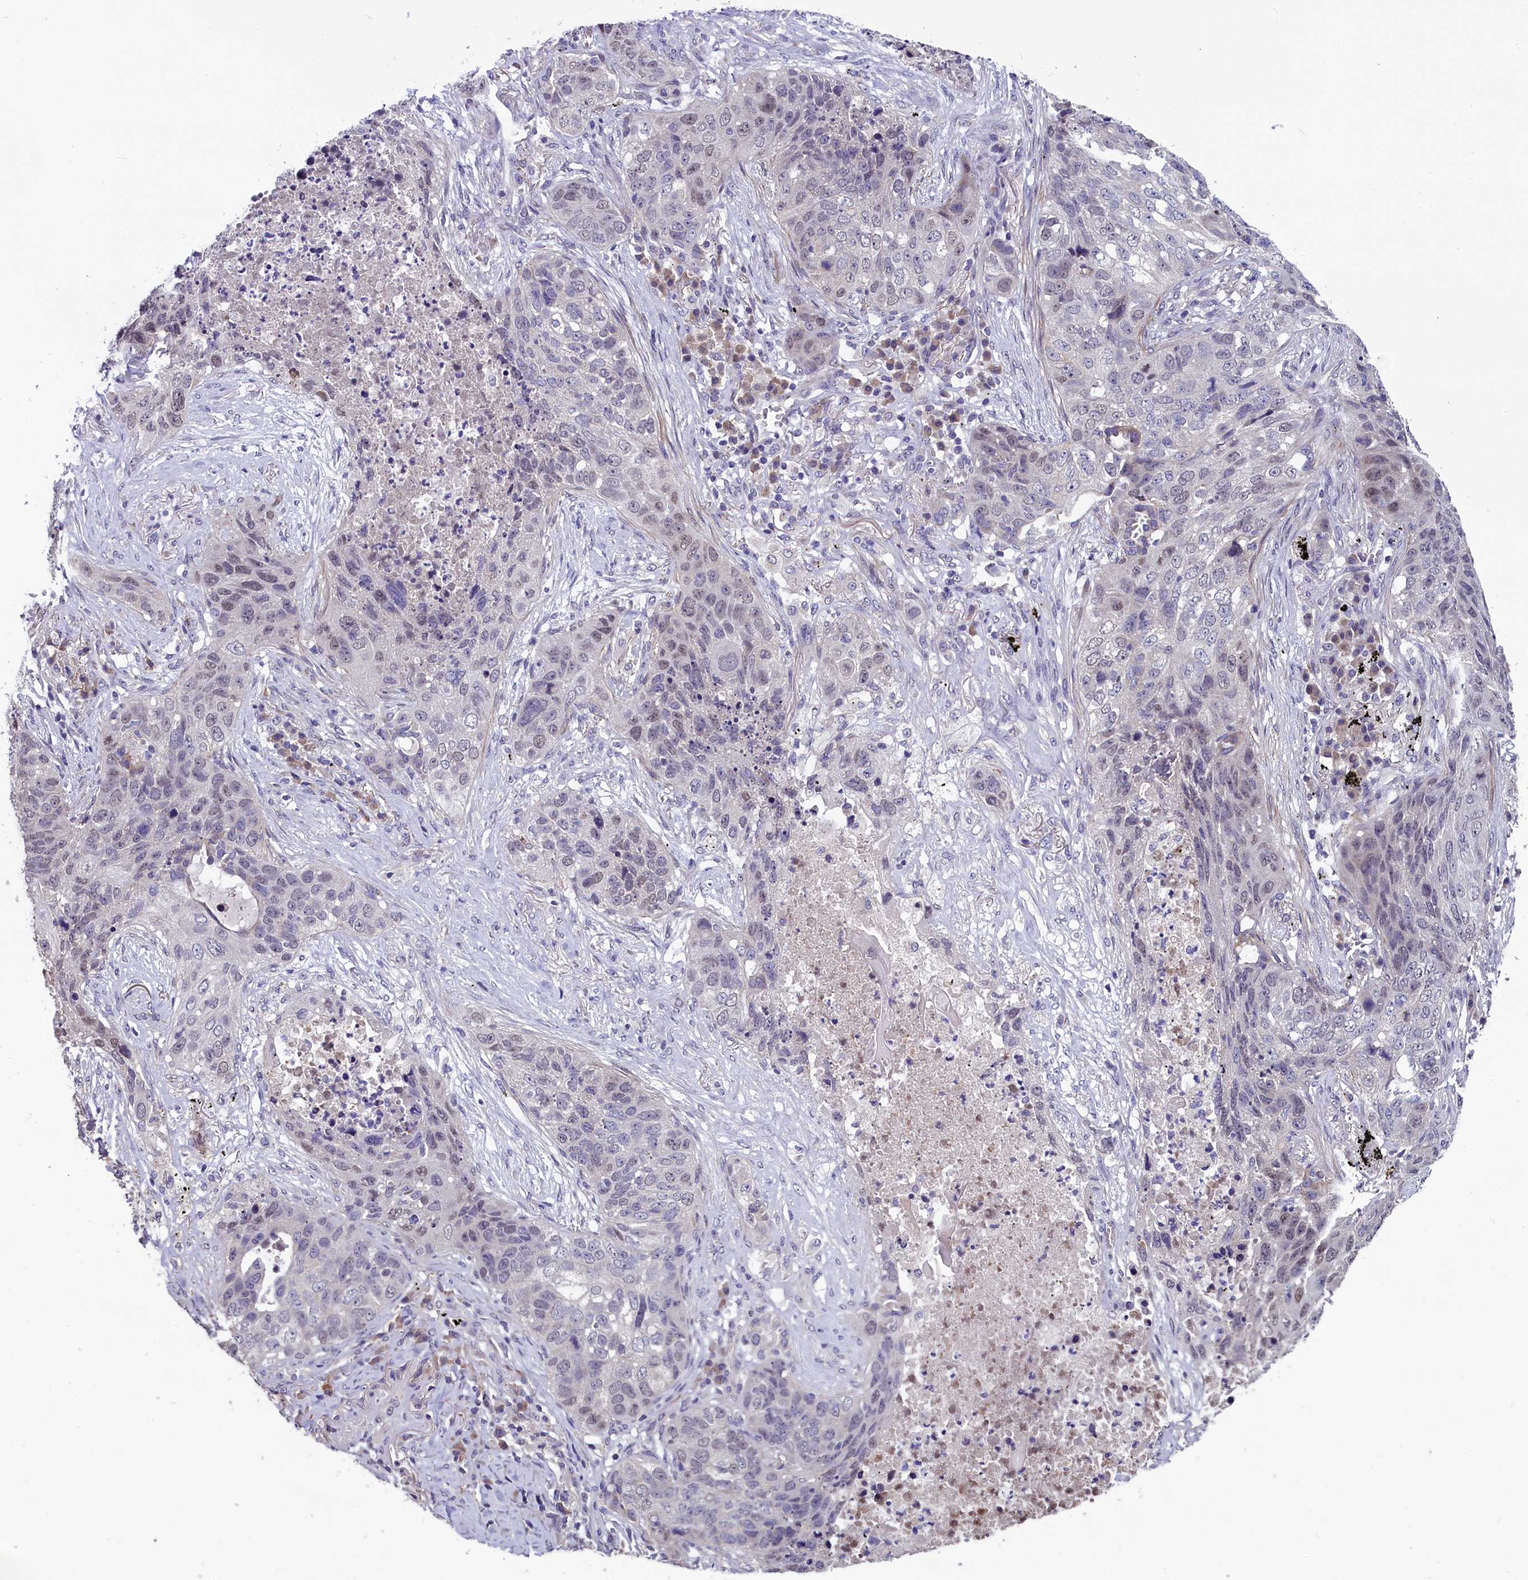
{"staining": {"intensity": "weak", "quantity": "<25%", "location": "nuclear"}, "tissue": "lung cancer", "cell_type": "Tumor cells", "image_type": "cancer", "snomed": [{"axis": "morphology", "description": "Squamous cell carcinoma, NOS"}, {"axis": "topography", "description": "Lung"}], "caption": "Immunohistochemistry (IHC) image of human lung cancer (squamous cell carcinoma) stained for a protein (brown), which displays no staining in tumor cells.", "gene": "SLC39A6", "patient": {"sex": "female", "age": 63}}